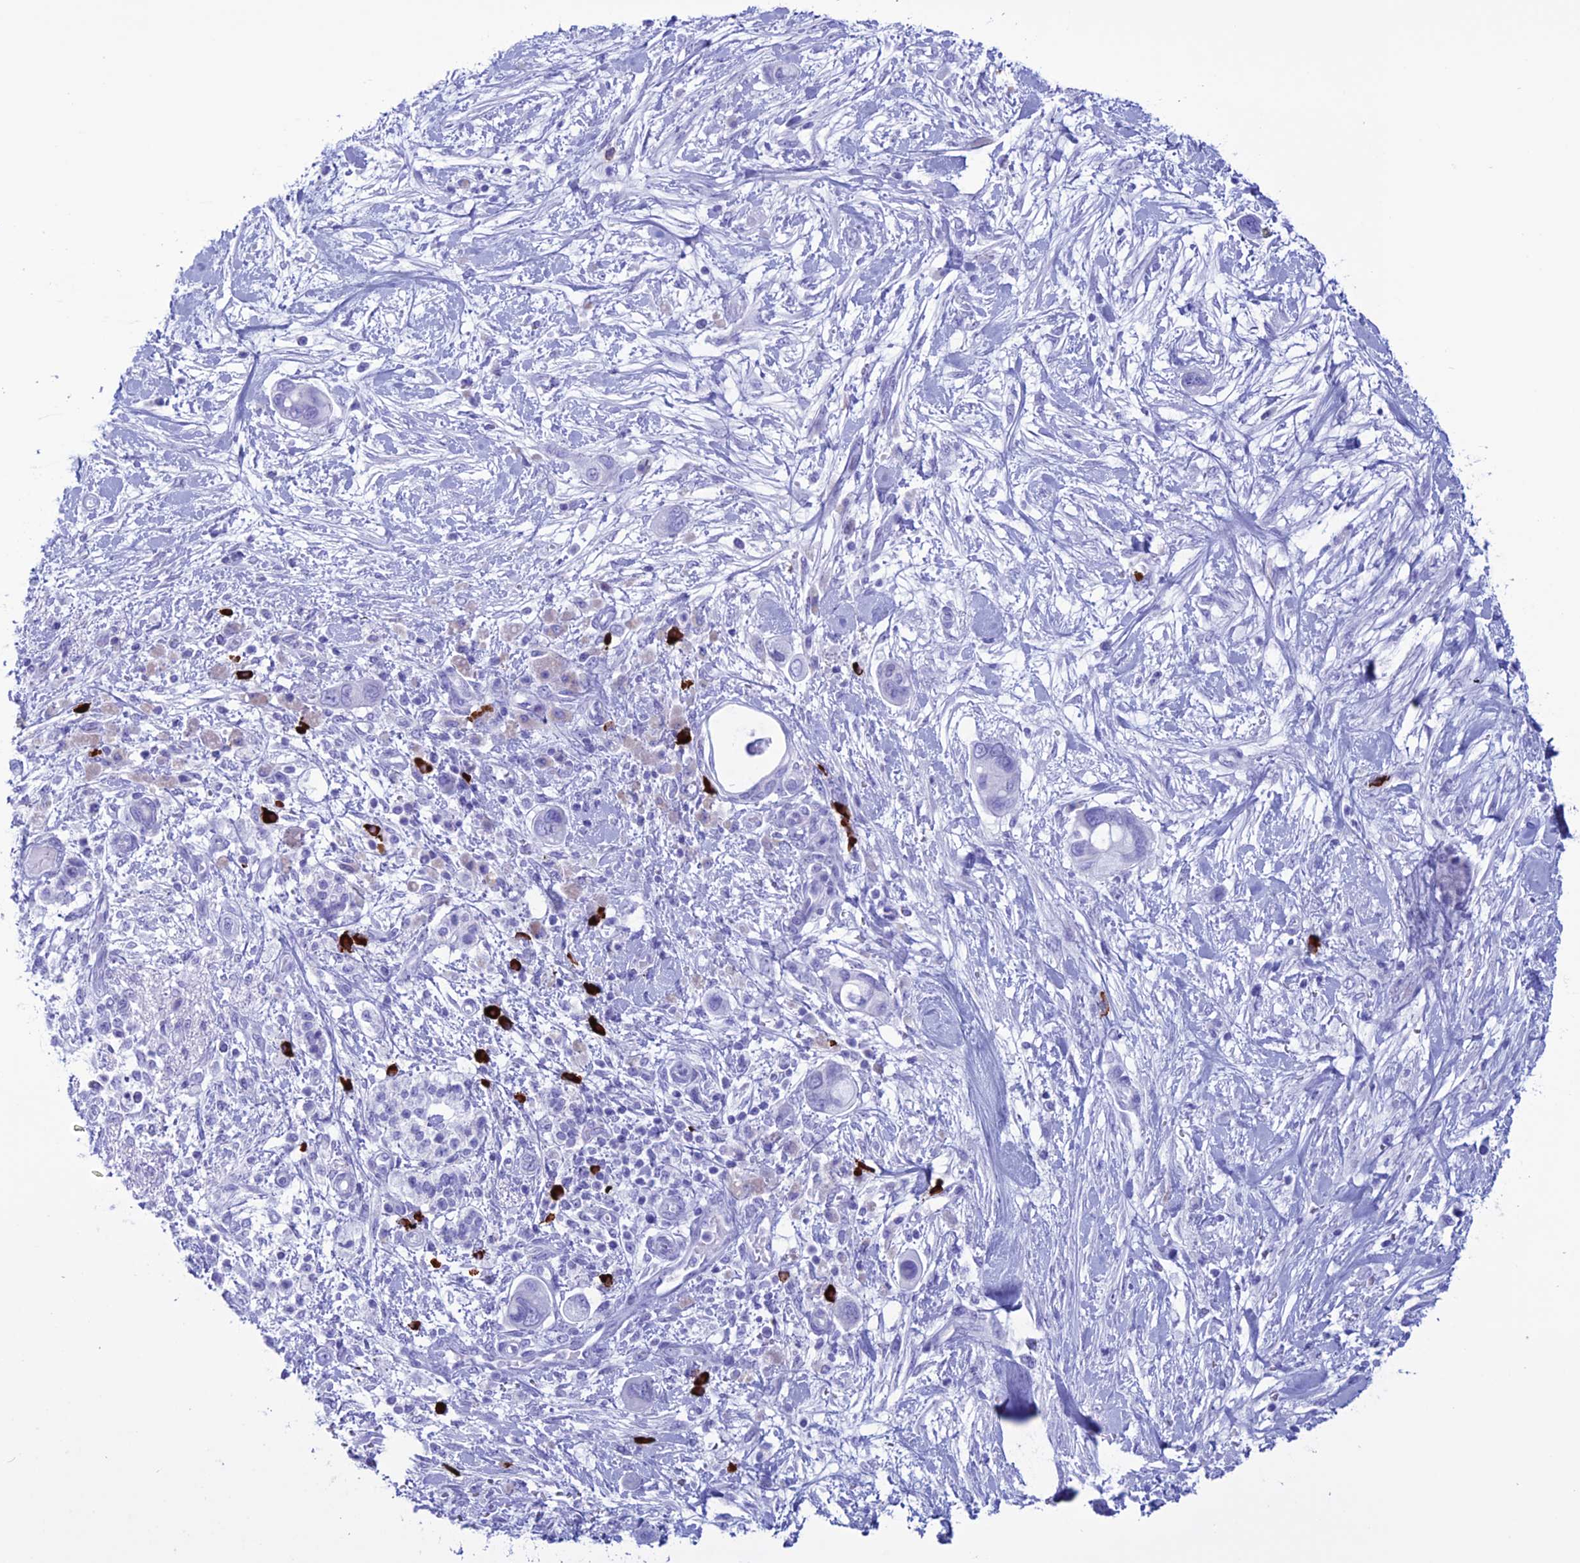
{"staining": {"intensity": "negative", "quantity": "none", "location": "none"}, "tissue": "pancreatic cancer", "cell_type": "Tumor cells", "image_type": "cancer", "snomed": [{"axis": "morphology", "description": "Adenocarcinoma, NOS"}, {"axis": "topography", "description": "Pancreas"}], "caption": "This is an immunohistochemistry (IHC) photomicrograph of pancreatic cancer. There is no expression in tumor cells.", "gene": "MZB1", "patient": {"sex": "male", "age": 68}}